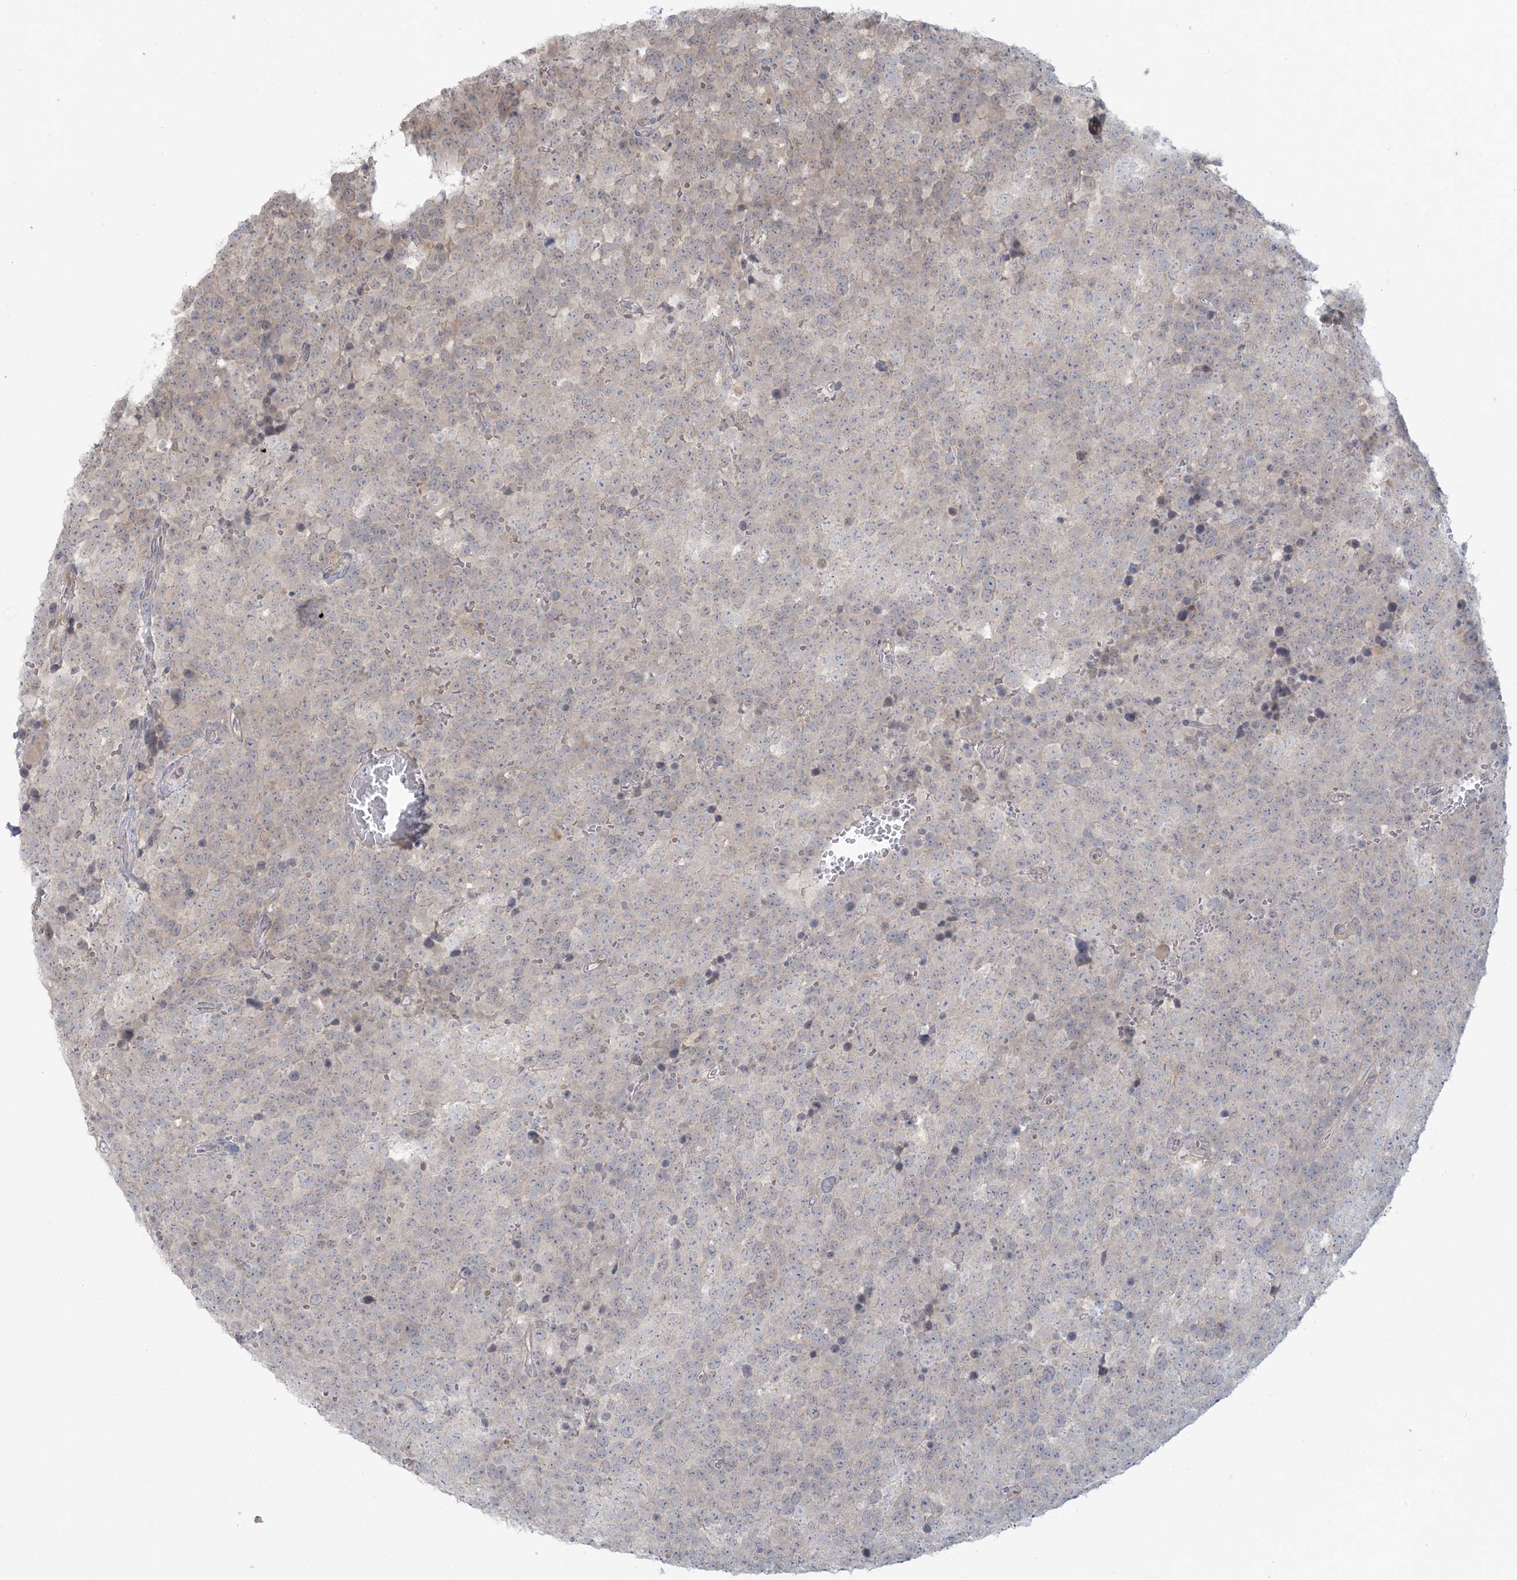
{"staining": {"intensity": "negative", "quantity": "none", "location": "none"}, "tissue": "testis cancer", "cell_type": "Tumor cells", "image_type": "cancer", "snomed": [{"axis": "morphology", "description": "Seminoma, NOS"}, {"axis": "topography", "description": "Testis"}], "caption": "Immunohistochemistry (IHC) image of testis seminoma stained for a protein (brown), which reveals no expression in tumor cells. (Immunohistochemistry (IHC), brightfield microscopy, high magnification).", "gene": "NRBP2", "patient": {"sex": "male", "age": 71}}